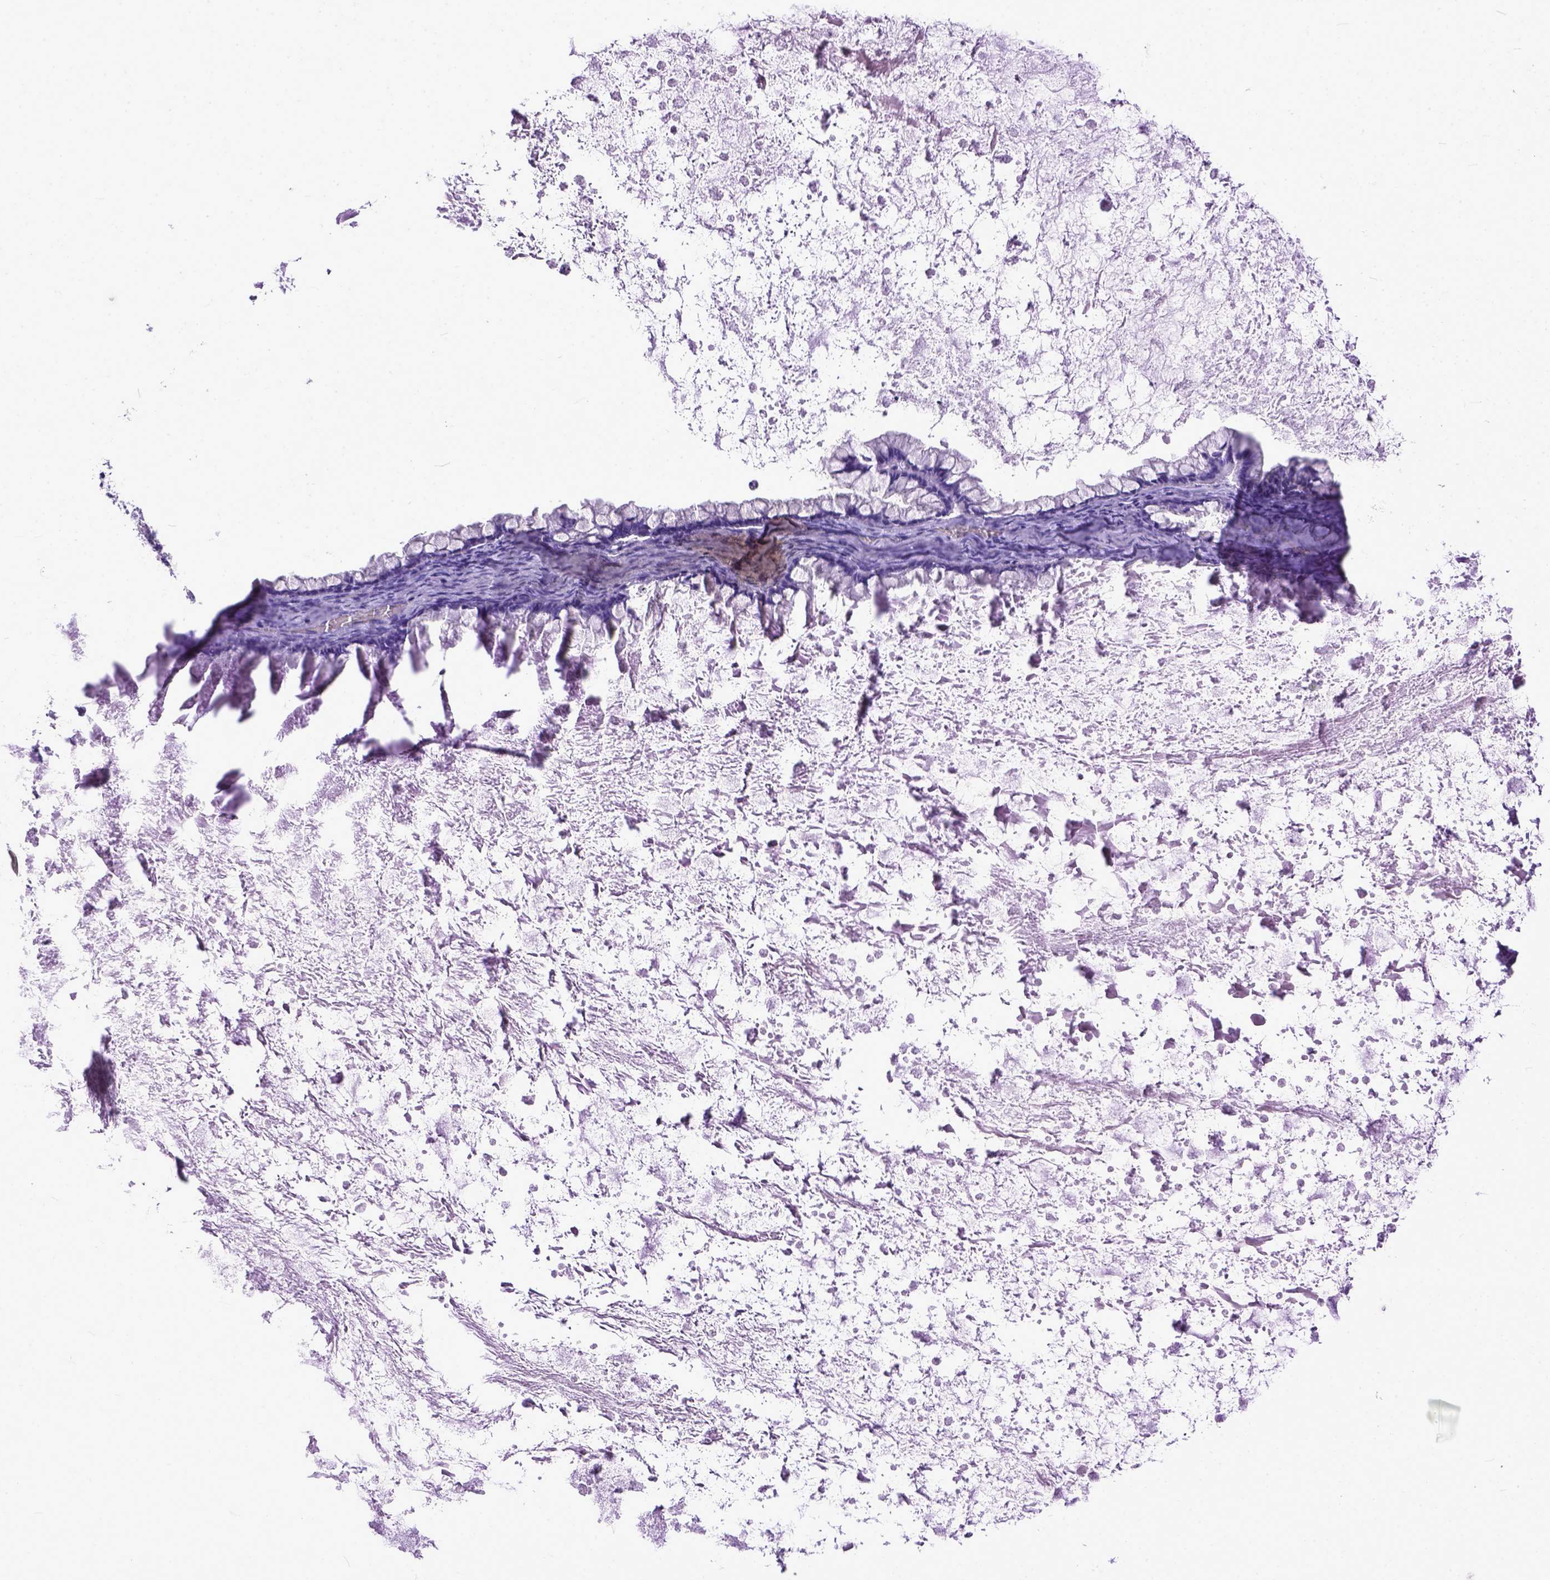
{"staining": {"intensity": "negative", "quantity": "none", "location": "none"}, "tissue": "ovarian cancer", "cell_type": "Tumor cells", "image_type": "cancer", "snomed": [{"axis": "morphology", "description": "Cystadenocarcinoma, mucinous, NOS"}, {"axis": "topography", "description": "Ovary"}], "caption": "Ovarian cancer (mucinous cystadenocarcinoma) was stained to show a protein in brown. There is no significant staining in tumor cells.", "gene": "PPL", "patient": {"sex": "female", "age": 67}}